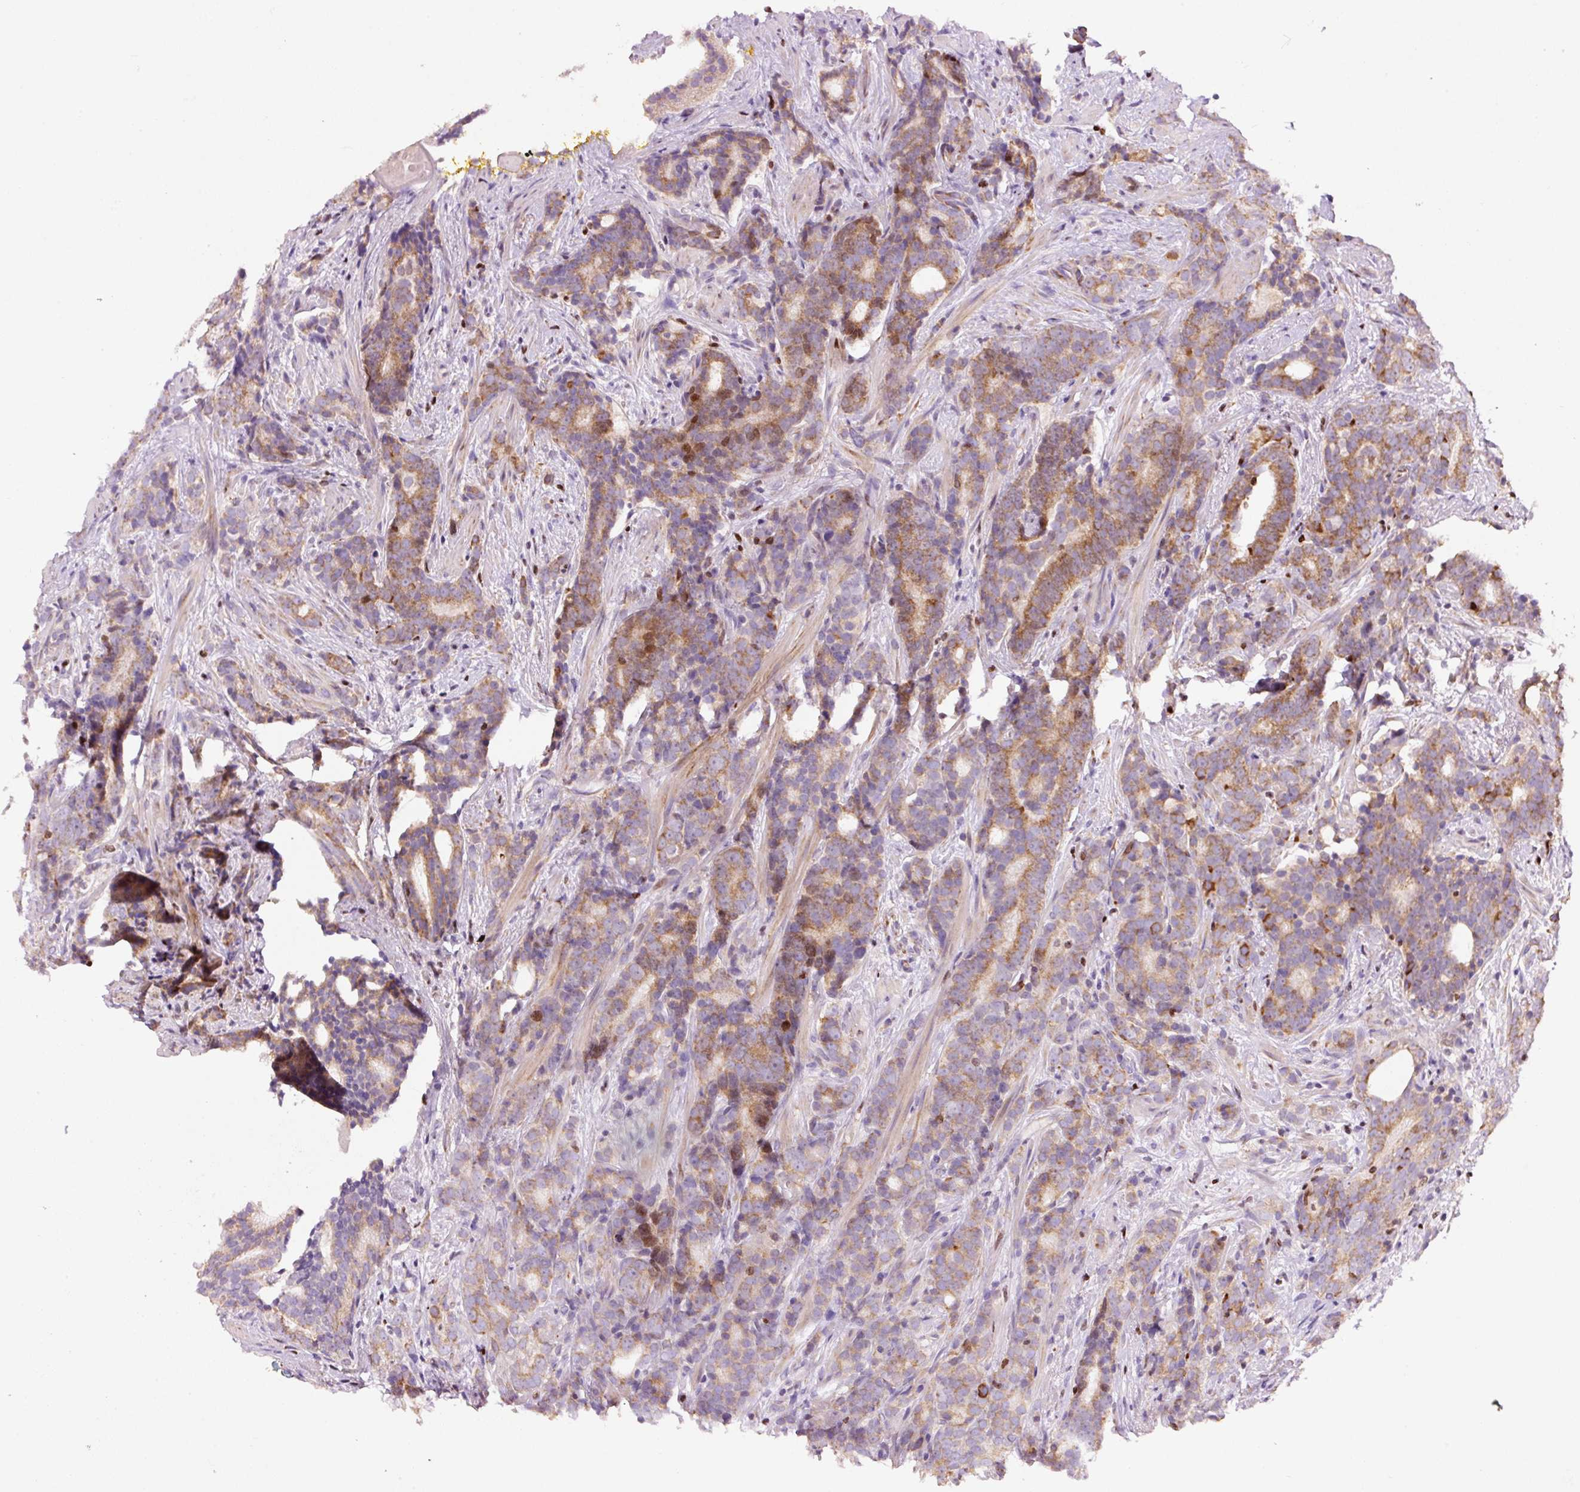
{"staining": {"intensity": "moderate", "quantity": ">75%", "location": "cytoplasmic/membranous"}, "tissue": "prostate cancer", "cell_type": "Tumor cells", "image_type": "cancer", "snomed": [{"axis": "morphology", "description": "Adenocarcinoma, High grade"}, {"axis": "topography", "description": "Prostate"}], "caption": "This is an image of IHC staining of prostate cancer (high-grade adenocarcinoma), which shows moderate expression in the cytoplasmic/membranous of tumor cells.", "gene": "TMEM8B", "patient": {"sex": "male", "age": 64}}